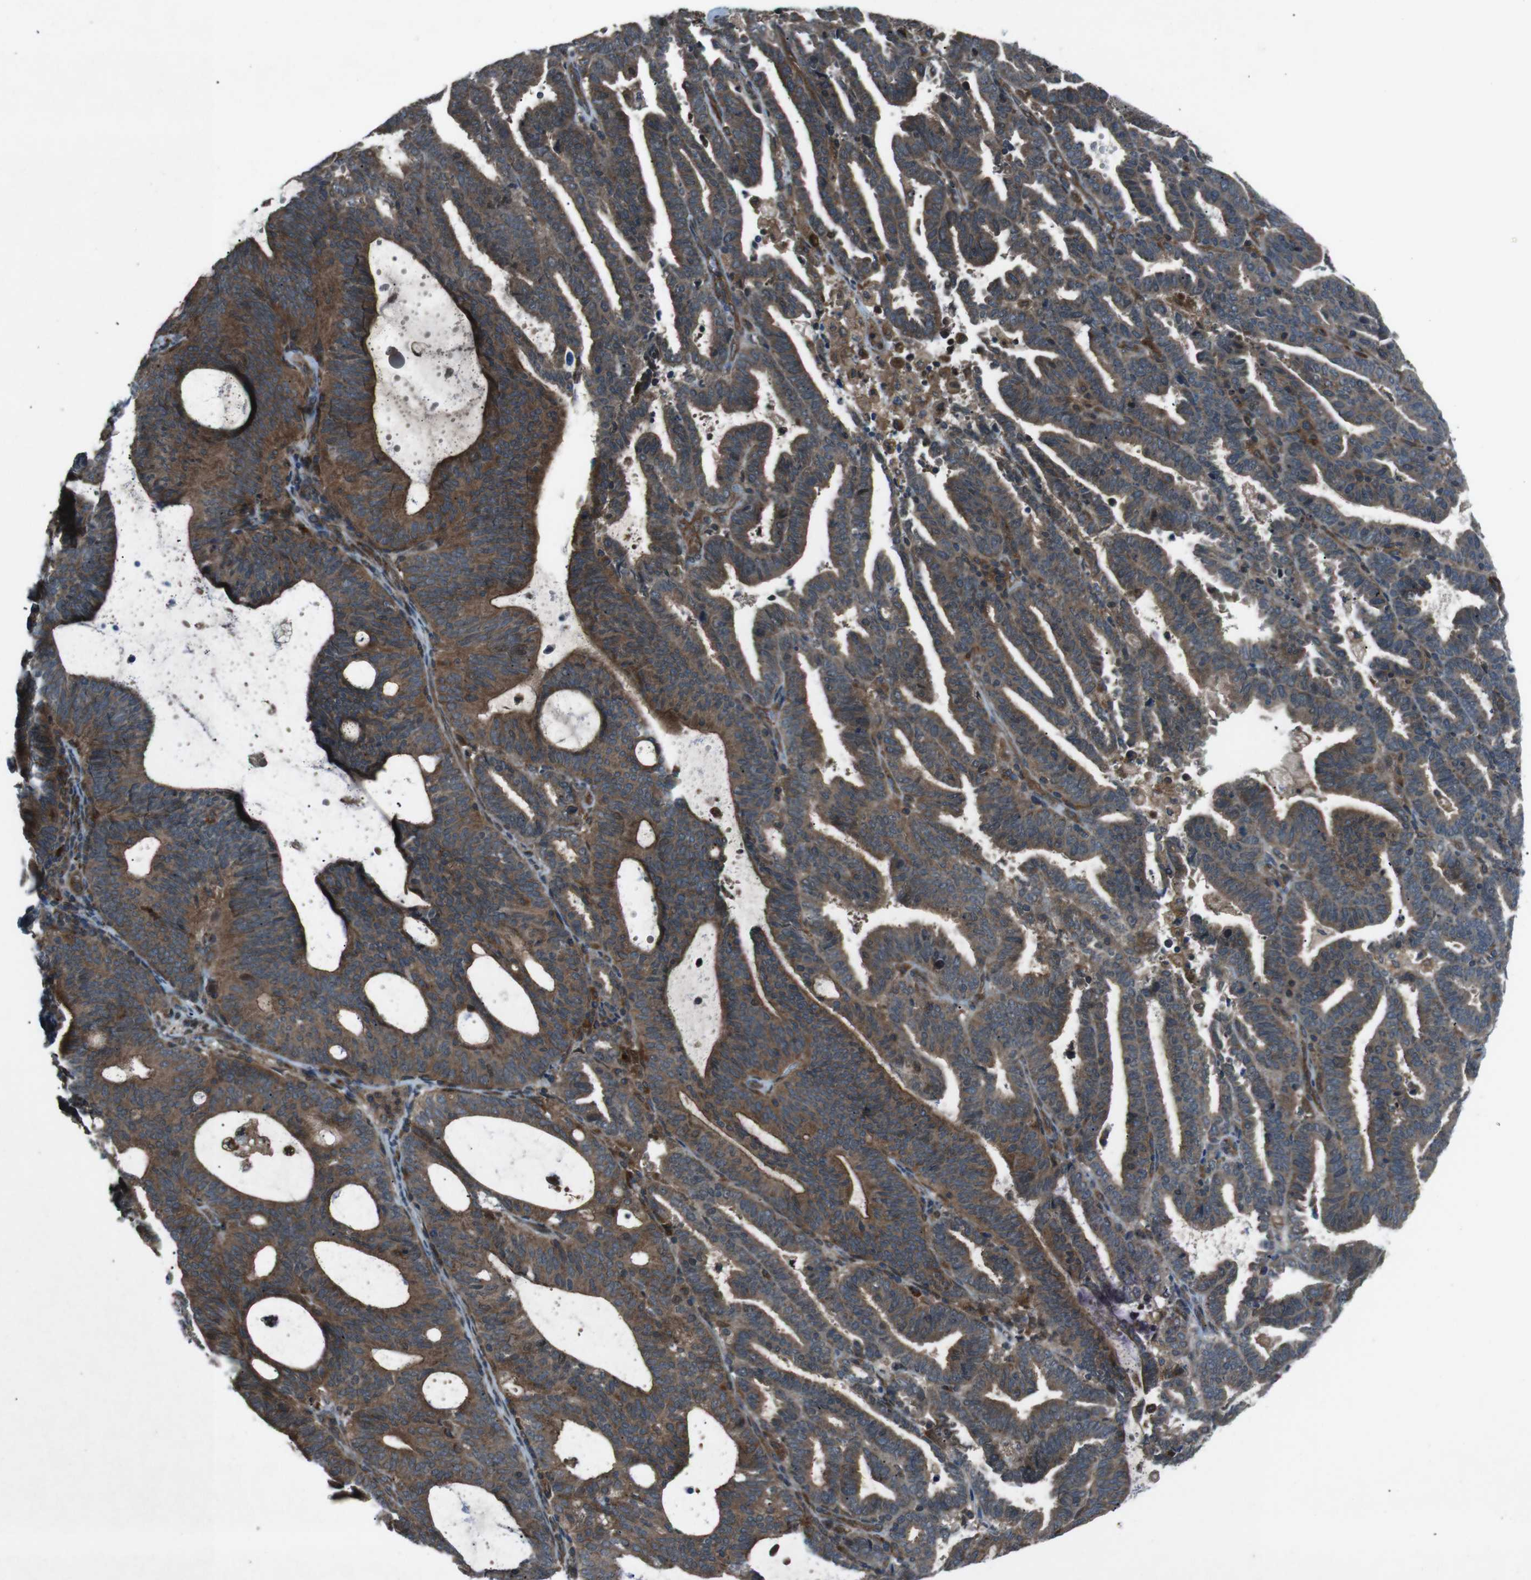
{"staining": {"intensity": "strong", "quantity": "25%-75%", "location": "cytoplasmic/membranous"}, "tissue": "endometrial cancer", "cell_type": "Tumor cells", "image_type": "cancer", "snomed": [{"axis": "morphology", "description": "Adenocarcinoma, NOS"}, {"axis": "topography", "description": "Uterus"}], "caption": "High-magnification brightfield microscopy of adenocarcinoma (endometrial) stained with DAB (3,3'-diaminobenzidine) (brown) and counterstained with hematoxylin (blue). tumor cells exhibit strong cytoplasmic/membranous staining is identified in approximately25%-75% of cells. The staining was performed using DAB (3,3'-diaminobenzidine), with brown indicating positive protein expression. Nuclei are stained blue with hematoxylin.", "gene": "SLC27A4", "patient": {"sex": "female", "age": 83}}